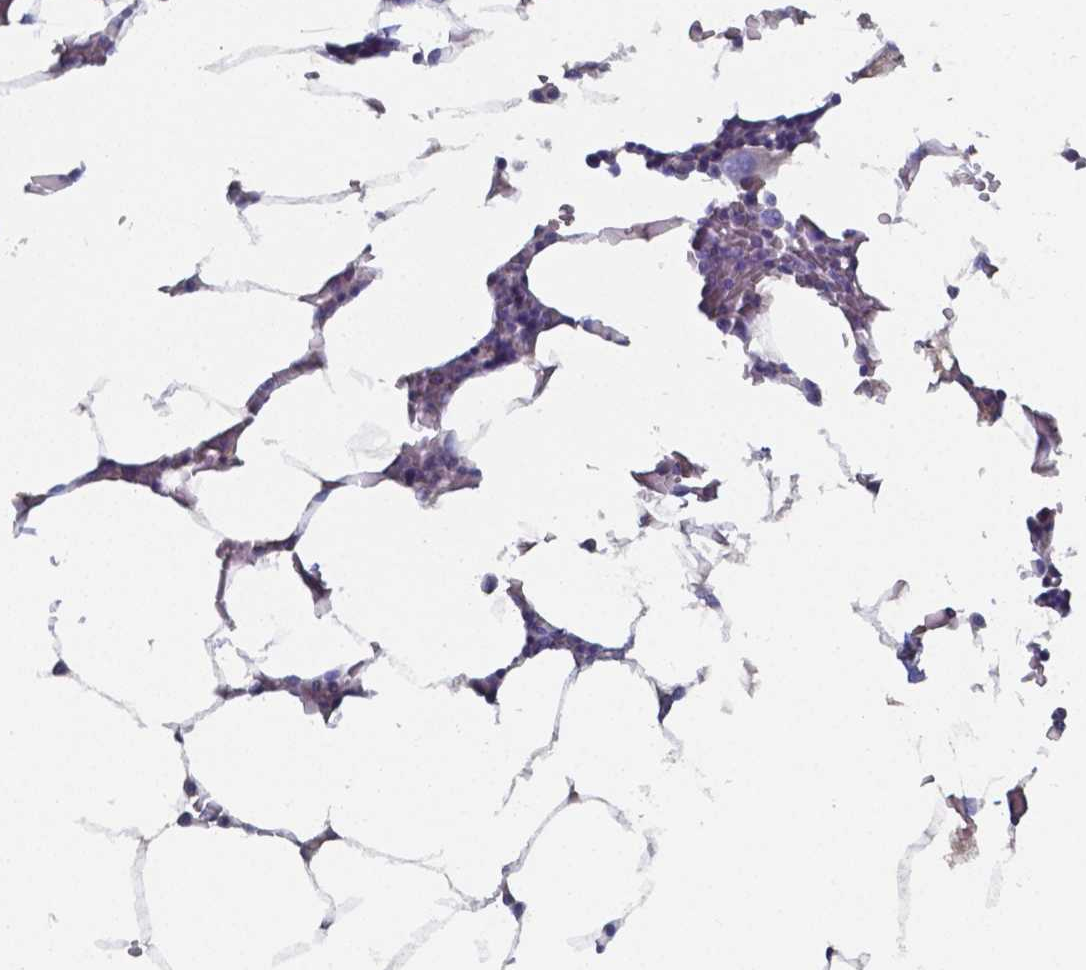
{"staining": {"intensity": "negative", "quantity": "none", "location": "none"}, "tissue": "bone marrow", "cell_type": "Hematopoietic cells", "image_type": "normal", "snomed": [{"axis": "morphology", "description": "Normal tissue, NOS"}, {"axis": "topography", "description": "Bone marrow"}], "caption": "DAB (3,3'-diaminobenzidine) immunohistochemical staining of benign human bone marrow displays no significant positivity in hematopoietic cells.", "gene": "FOXJ1", "patient": {"sex": "female", "age": 52}}